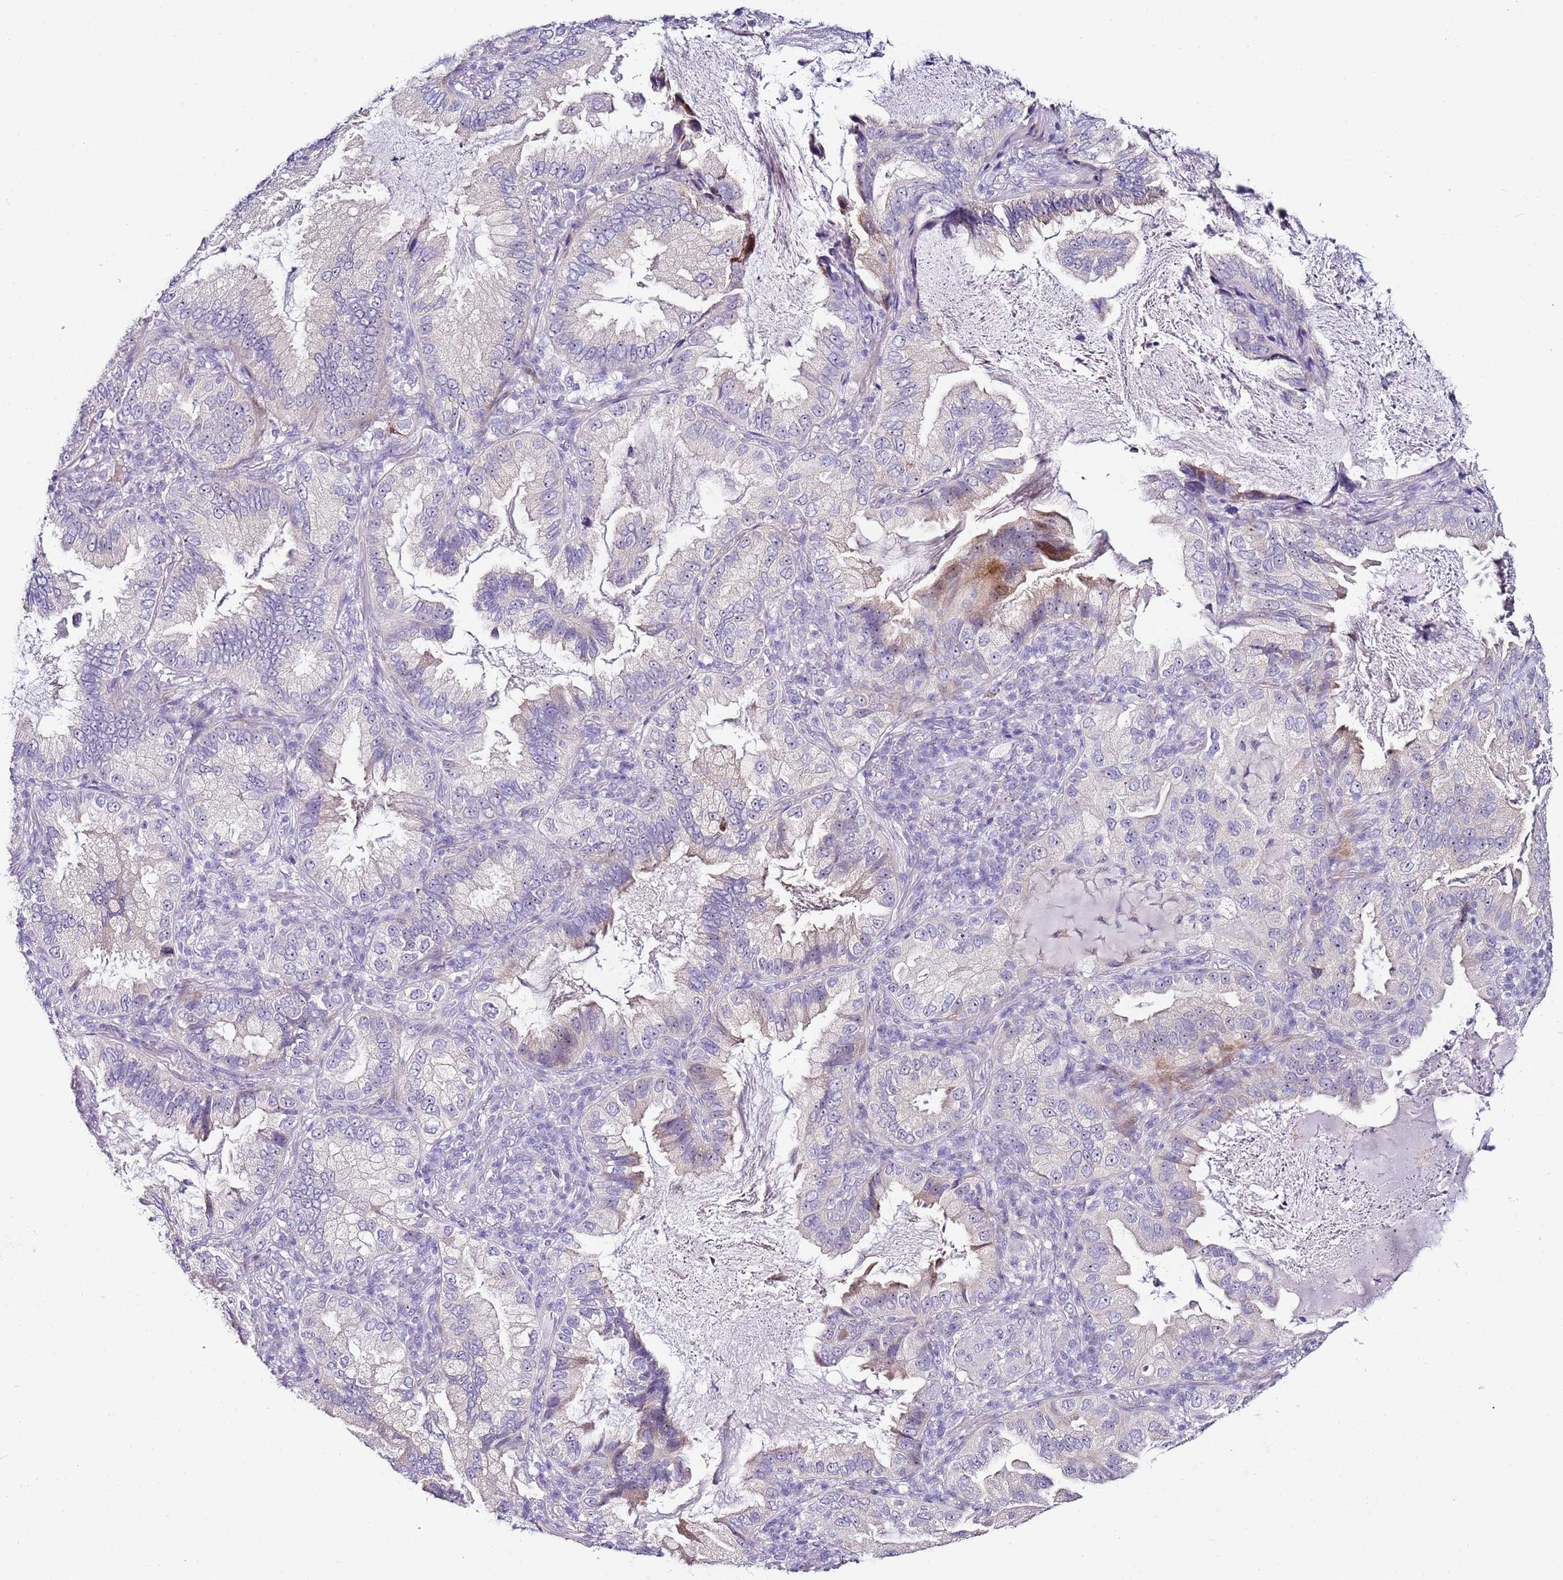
{"staining": {"intensity": "negative", "quantity": "none", "location": "none"}, "tissue": "lung cancer", "cell_type": "Tumor cells", "image_type": "cancer", "snomed": [{"axis": "morphology", "description": "Adenocarcinoma, NOS"}, {"axis": "topography", "description": "Lung"}], "caption": "A photomicrograph of human adenocarcinoma (lung) is negative for staining in tumor cells.", "gene": "HGD", "patient": {"sex": "female", "age": 69}}